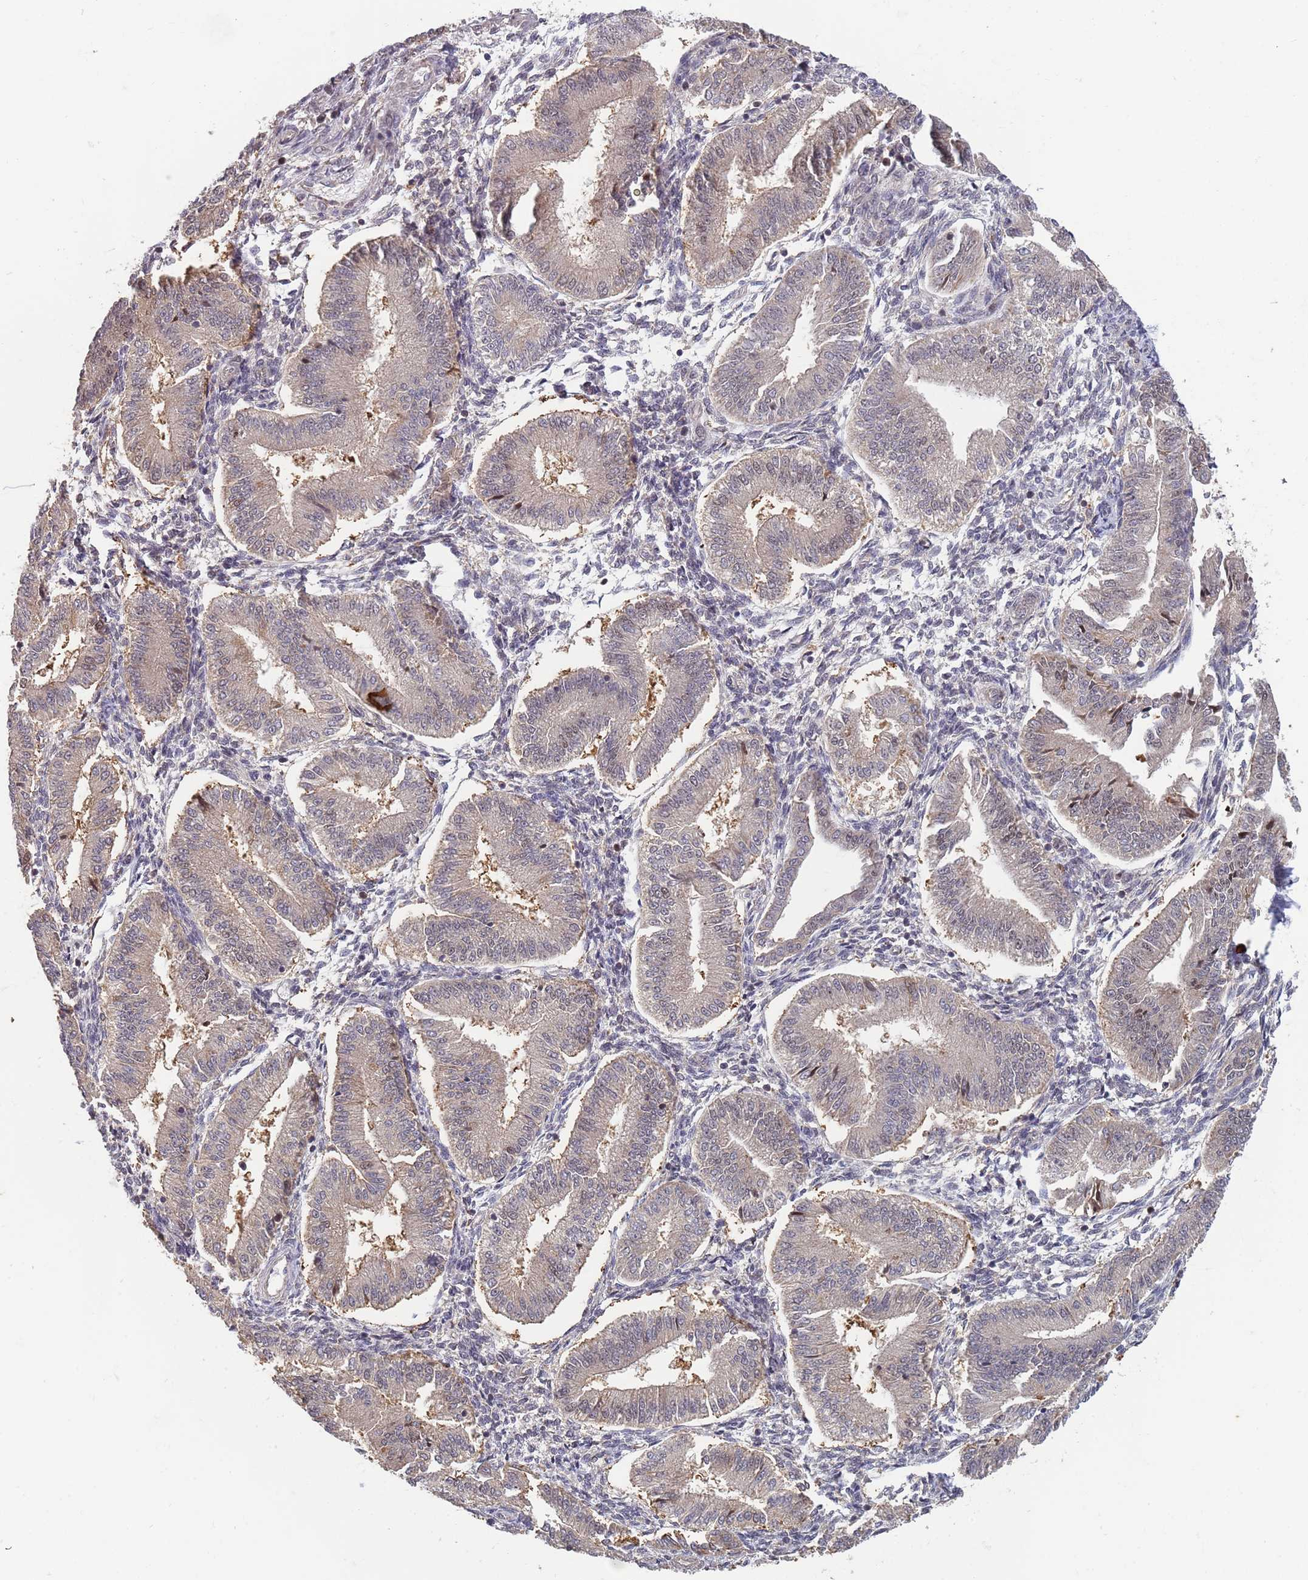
{"staining": {"intensity": "moderate", "quantity": "25%-75%", "location": "nuclear"}, "tissue": "endometrium", "cell_type": "Cells in endometrial stroma", "image_type": "normal", "snomed": [{"axis": "morphology", "description": "Normal tissue, NOS"}, {"axis": "topography", "description": "Endometrium"}], "caption": "An IHC histopathology image of benign tissue is shown. Protein staining in brown labels moderate nuclear positivity in endometrium within cells in endometrial stroma.", "gene": "SALL1", "patient": {"sex": "female", "age": 39}}